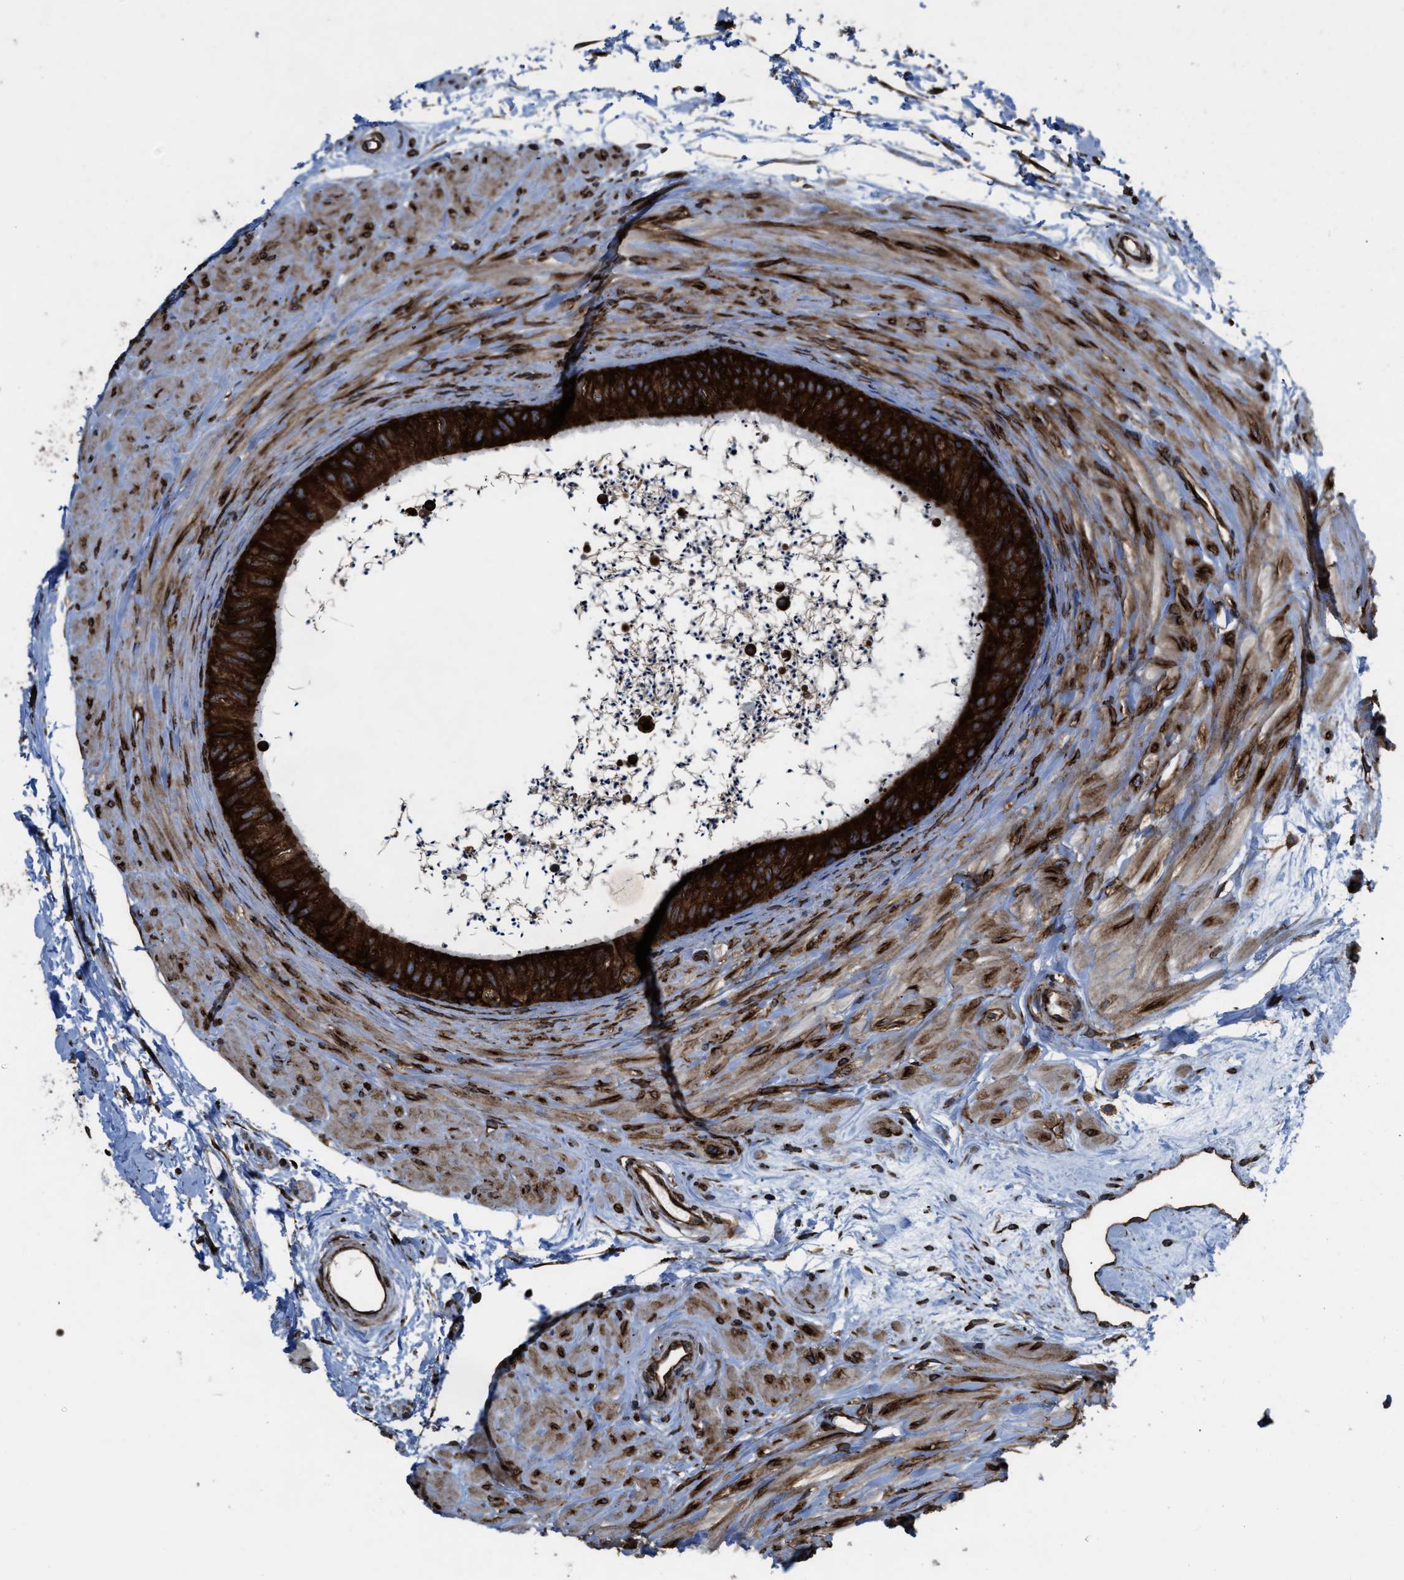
{"staining": {"intensity": "strong", "quantity": ">75%", "location": "cytoplasmic/membranous"}, "tissue": "epididymis", "cell_type": "Glandular cells", "image_type": "normal", "snomed": [{"axis": "morphology", "description": "Normal tissue, NOS"}, {"axis": "topography", "description": "Epididymis"}], "caption": "DAB (3,3'-diaminobenzidine) immunohistochemical staining of benign epididymis demonstrates strong cytoplasmic/membranous protein expression in about >75% of glandular cells. Ihc stains the protein in brown and the nuclei are stained blue.", "gene": "CAPRIN1", "patient": {"sex": "male", "age": 56}}